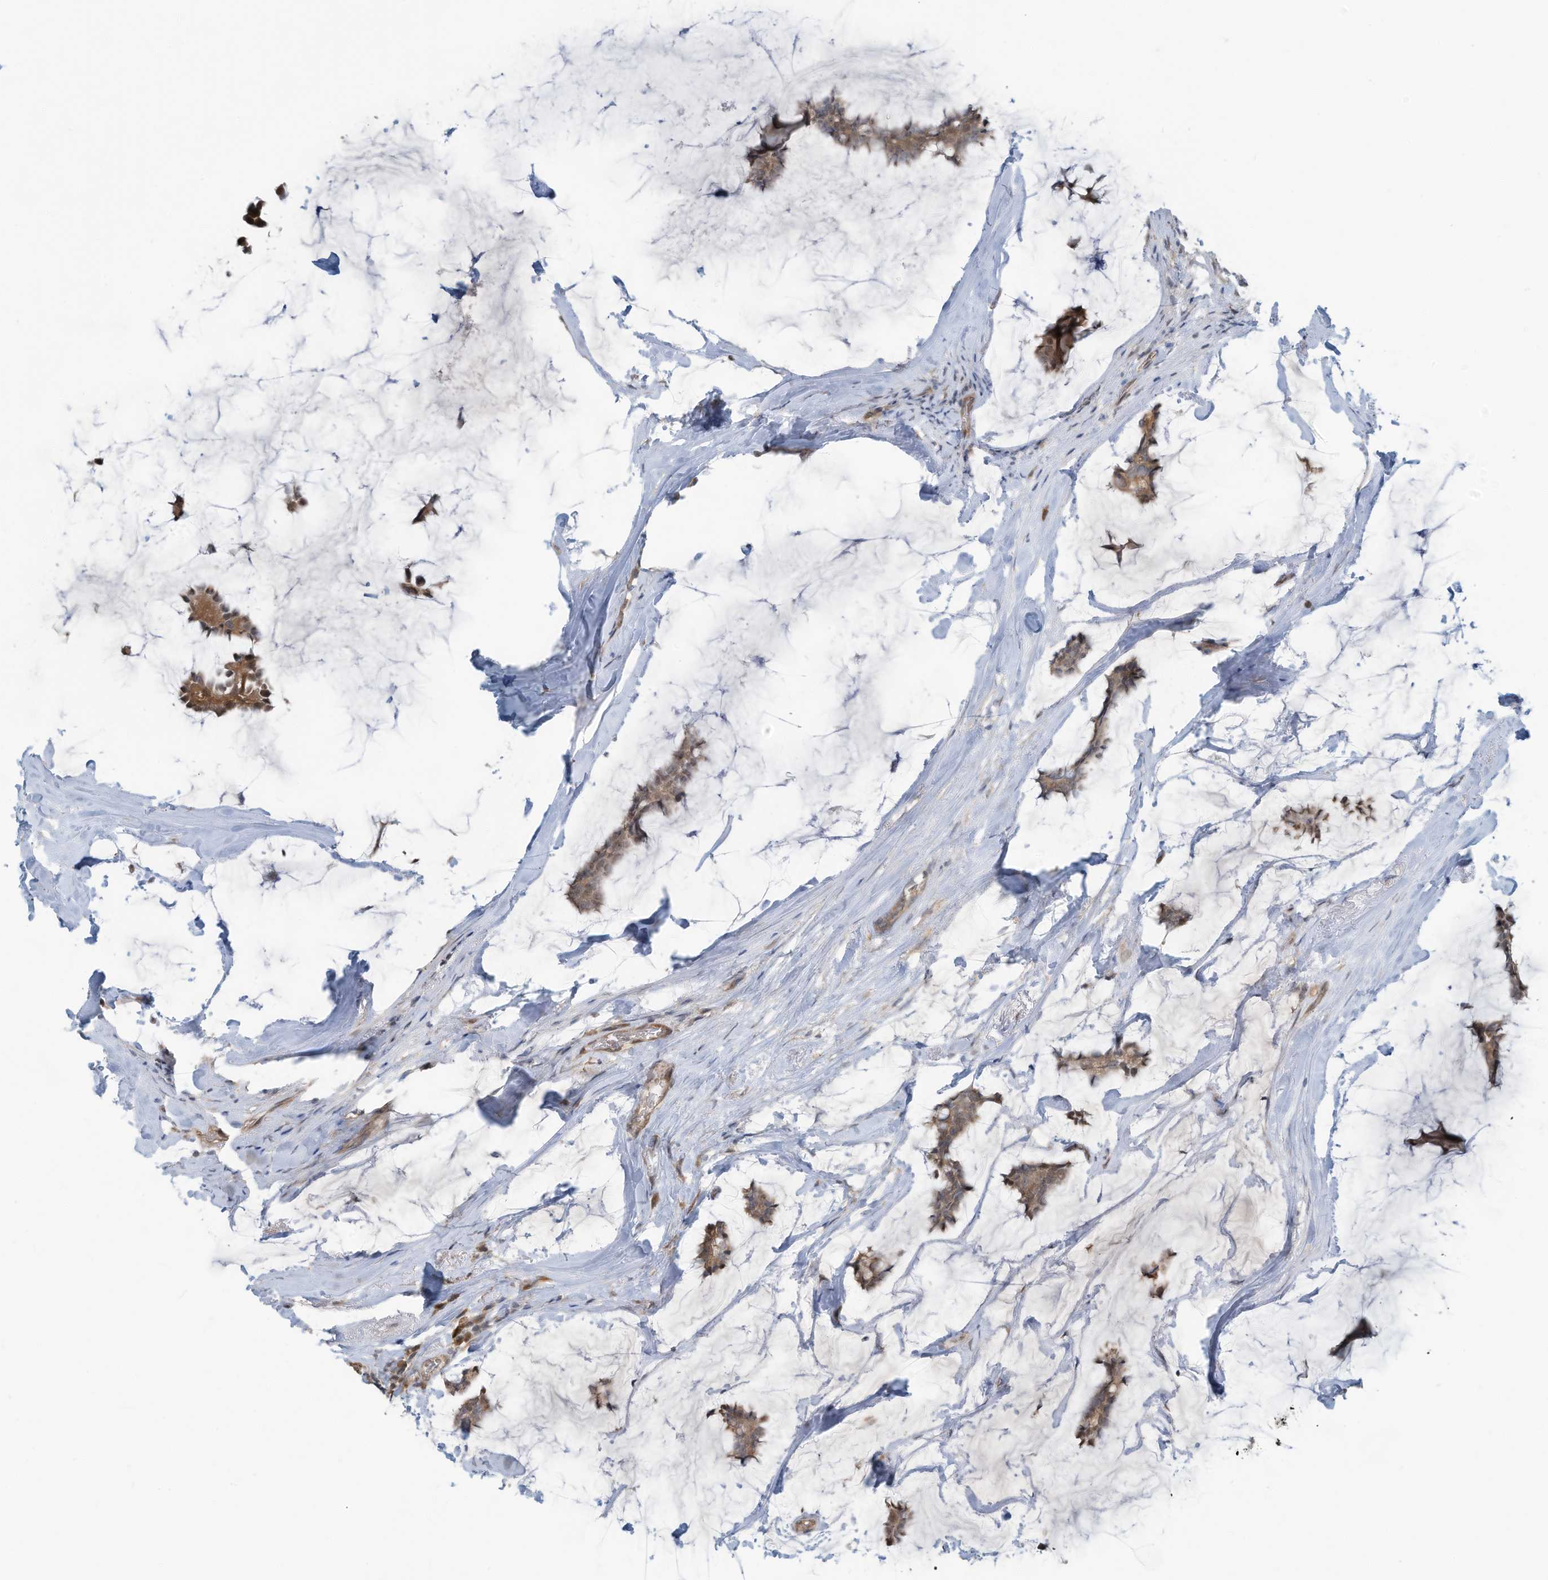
{"staining": {"intensity": "moderate", "quantity": ">75%", "location": "cytoplasmic/membranous"}, "tissue": "breast cancer", "cell_type": "Tumor cells", "image_type": "cancer", "snomed": [{"axis": "morphology", "description": "Duct carcinoma"}, {"axis": "topography", "description": "Breast"}], "caption": "Breast cancer was stained to show a protein in brown. There is medium levels of moderate cytoplasmic/membranous expression in approximately >75% of tumor cells.", "gene": "ERI2", "patient": {"sex": "female", "age": 93}}